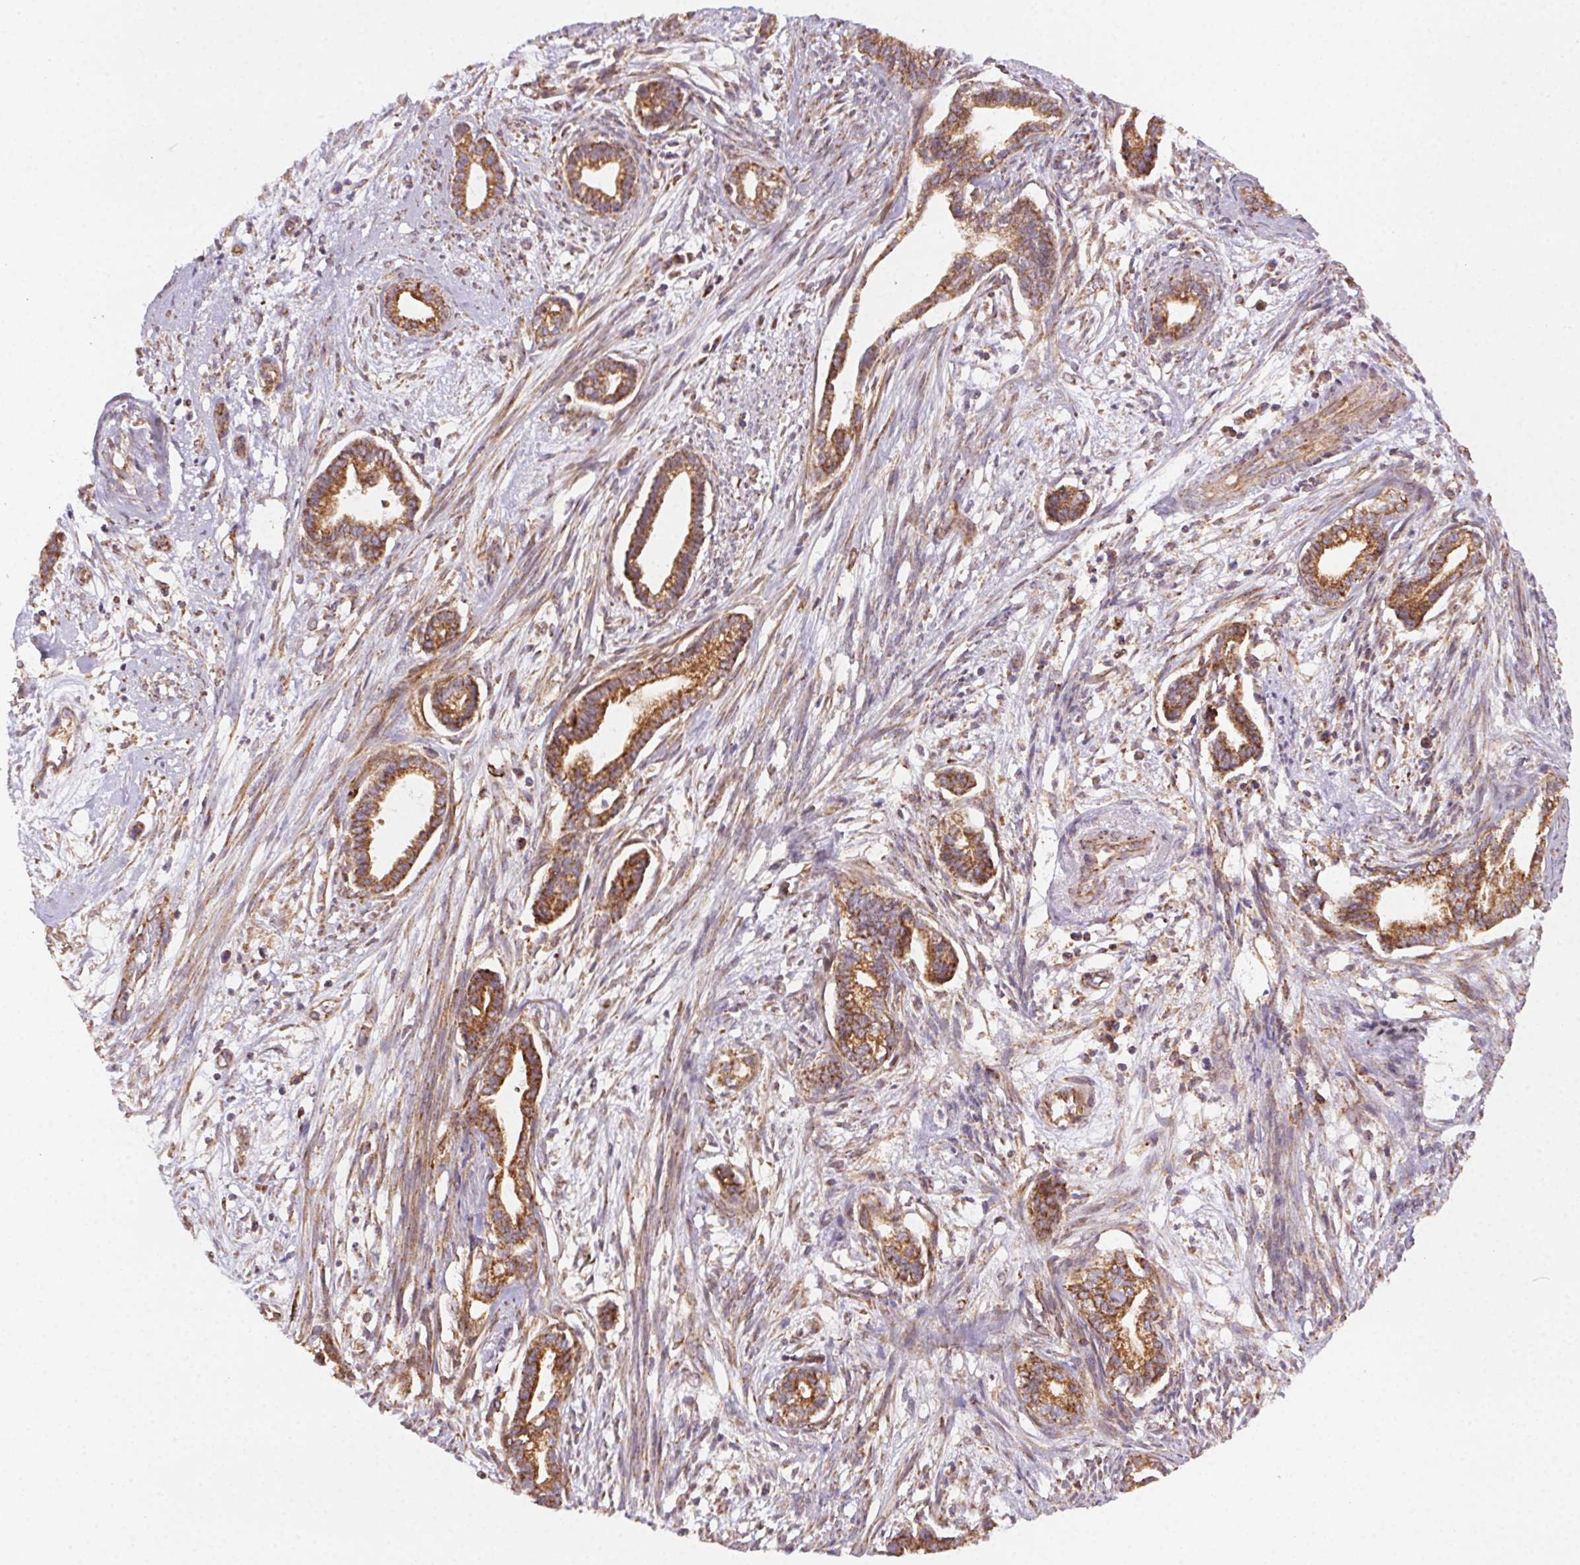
{"staining": {"intensity": "strong", "quantity": ">75%", "location": "cytoplasmic/membranous"}, "tissue": "cervical cancer", "cell_type": "Tumor cells", "image_type": "cancer", "snomed": [{"axis": "morphology", "description": "Adenocarcinoma, NOS"}, {"axis": "topography", "description": "Cervix"}], "caption": "Approximately >75% of tumor cells in cervical cancer show strong cytoplasmic/membranous protein expression as visualized by brown immunohistochemical staining.", "gene": "CLPB", "patient": {"sex": "female", "age": 62}}